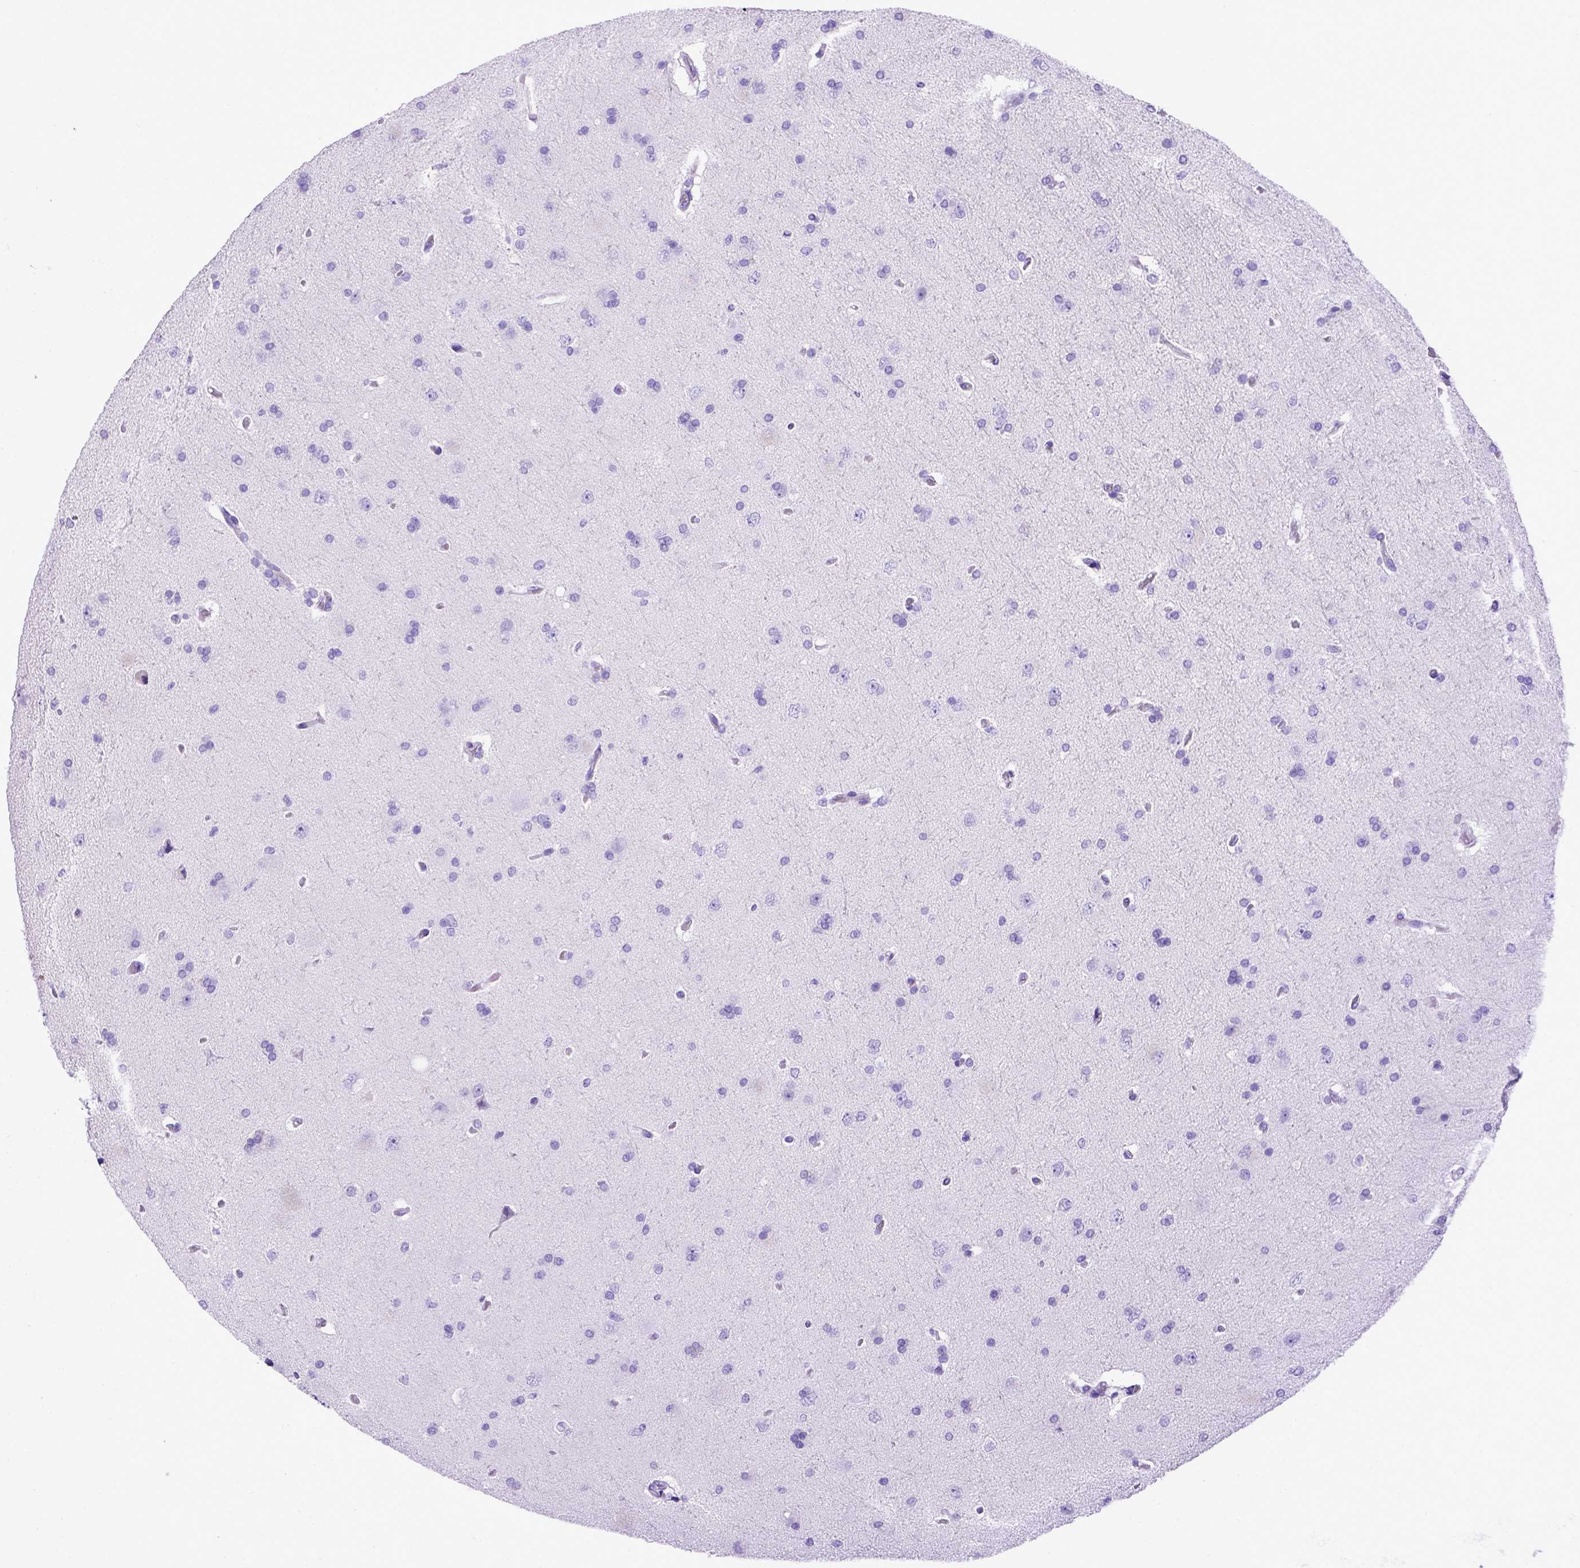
{"staining": {"intensity": "negative", "quantity": "none", "location": "none"}, "tissue": "glioma", "cell_type": "Tumor cells", "image_type": "cancer", "snomed": [{"axis": "morphology", "description": "Glioma, malignant, High grade"}, {"axis": "topography", "description": "Cerebral cortex"}], "caption": "High power microscopy image of an IHC image of malignant glioma (high-grade), revealing no significant expression in tumor cells.", "gene": "MEOX2", "patient": {"sex": "male", "age": 70}}